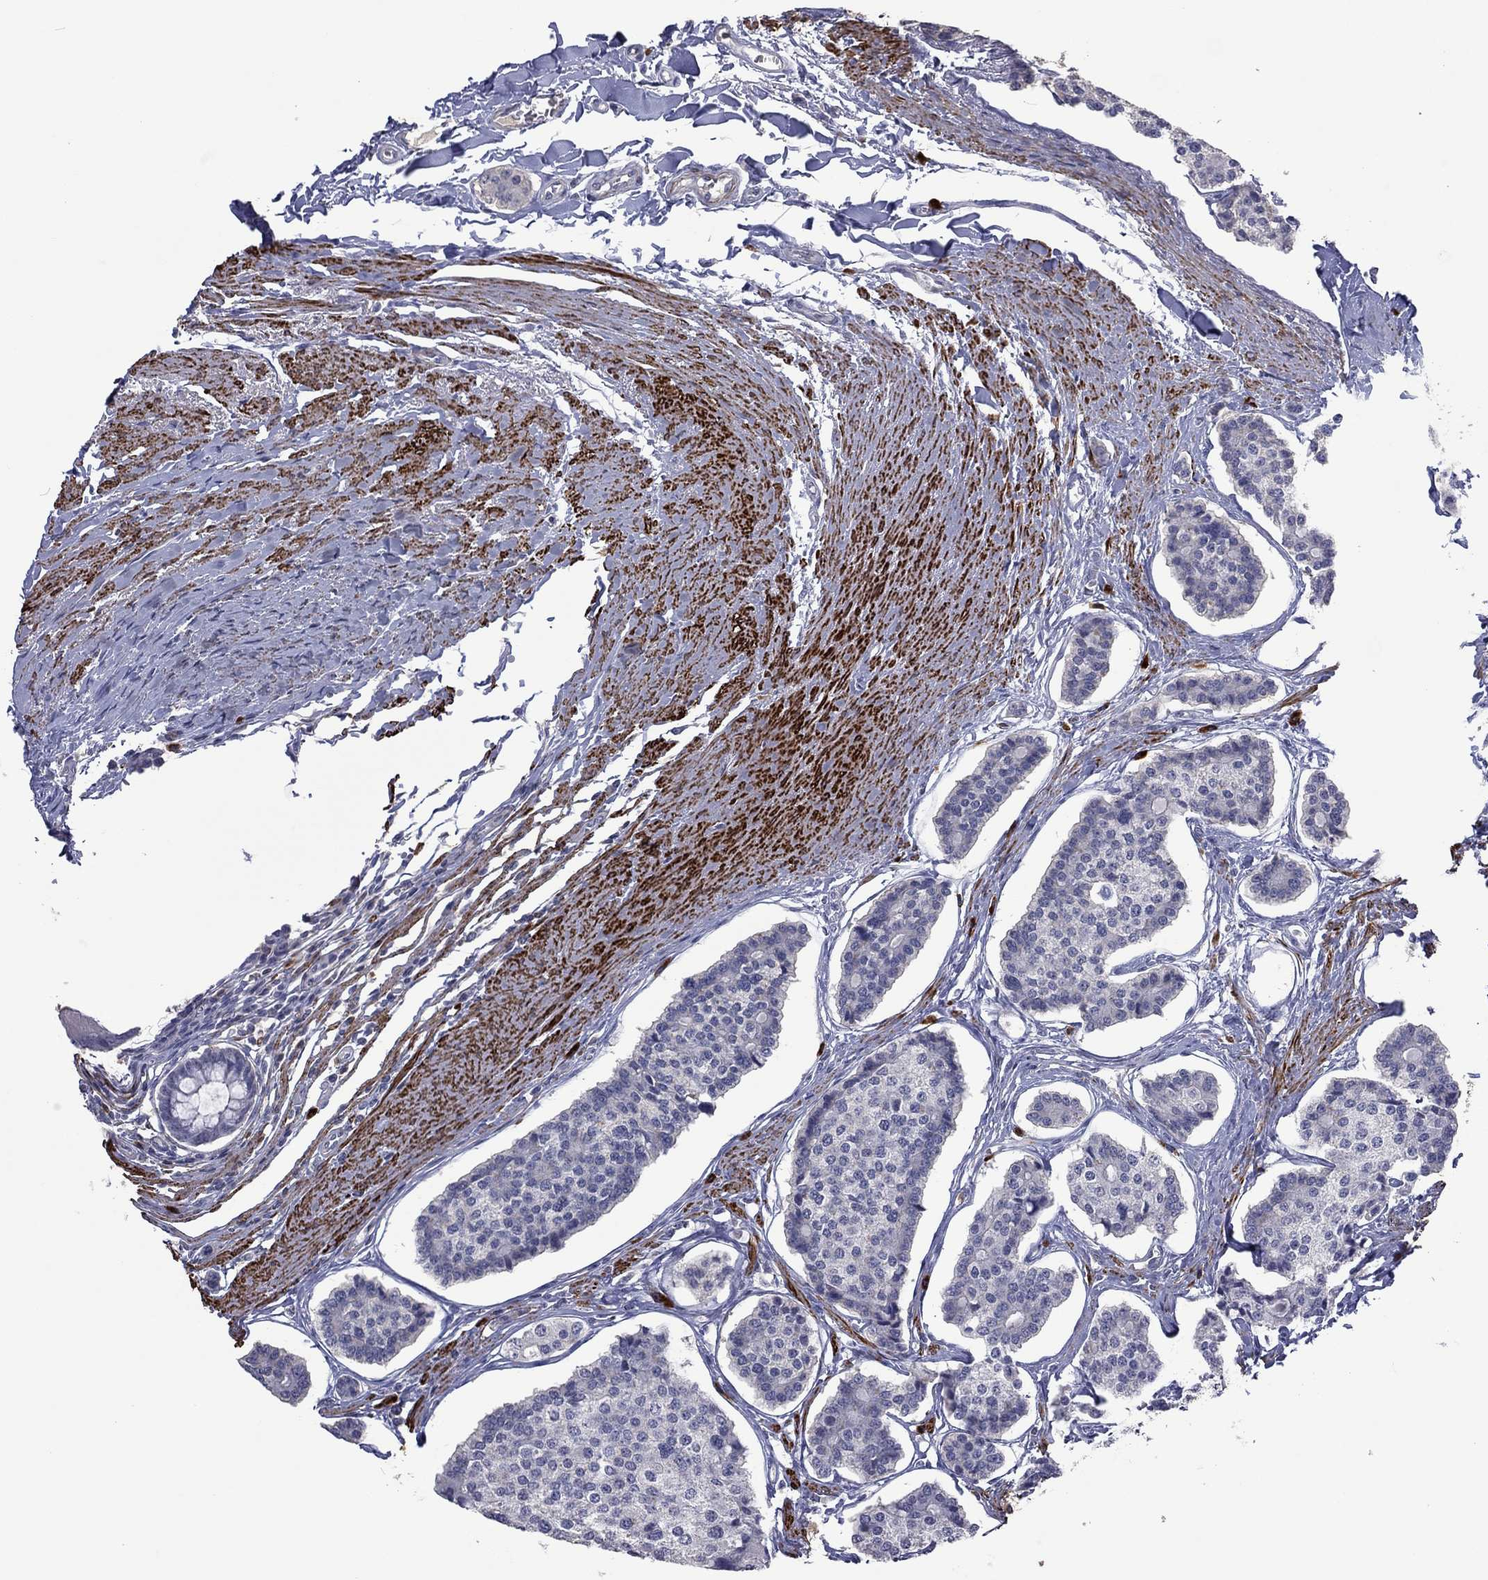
{"staining": {"intensity": "negative", "quantity": "none", "location": "none"}, "tissue": "carcinoid", "cell_type": "Tumor cells", "image_type": "cancer", "snomed": [{"axis": "morphology", "description": "Carcinoid, malignant, NOS"}, {"axis": "topography", "description": "Small intestine"}], "caption": "Carcinoid stained for a protein using immunohistochemistry (IHC) exhibits no staining tumor cells.", "gene": "IP6K3", "patient": {"sex": "female", "age": 65}}